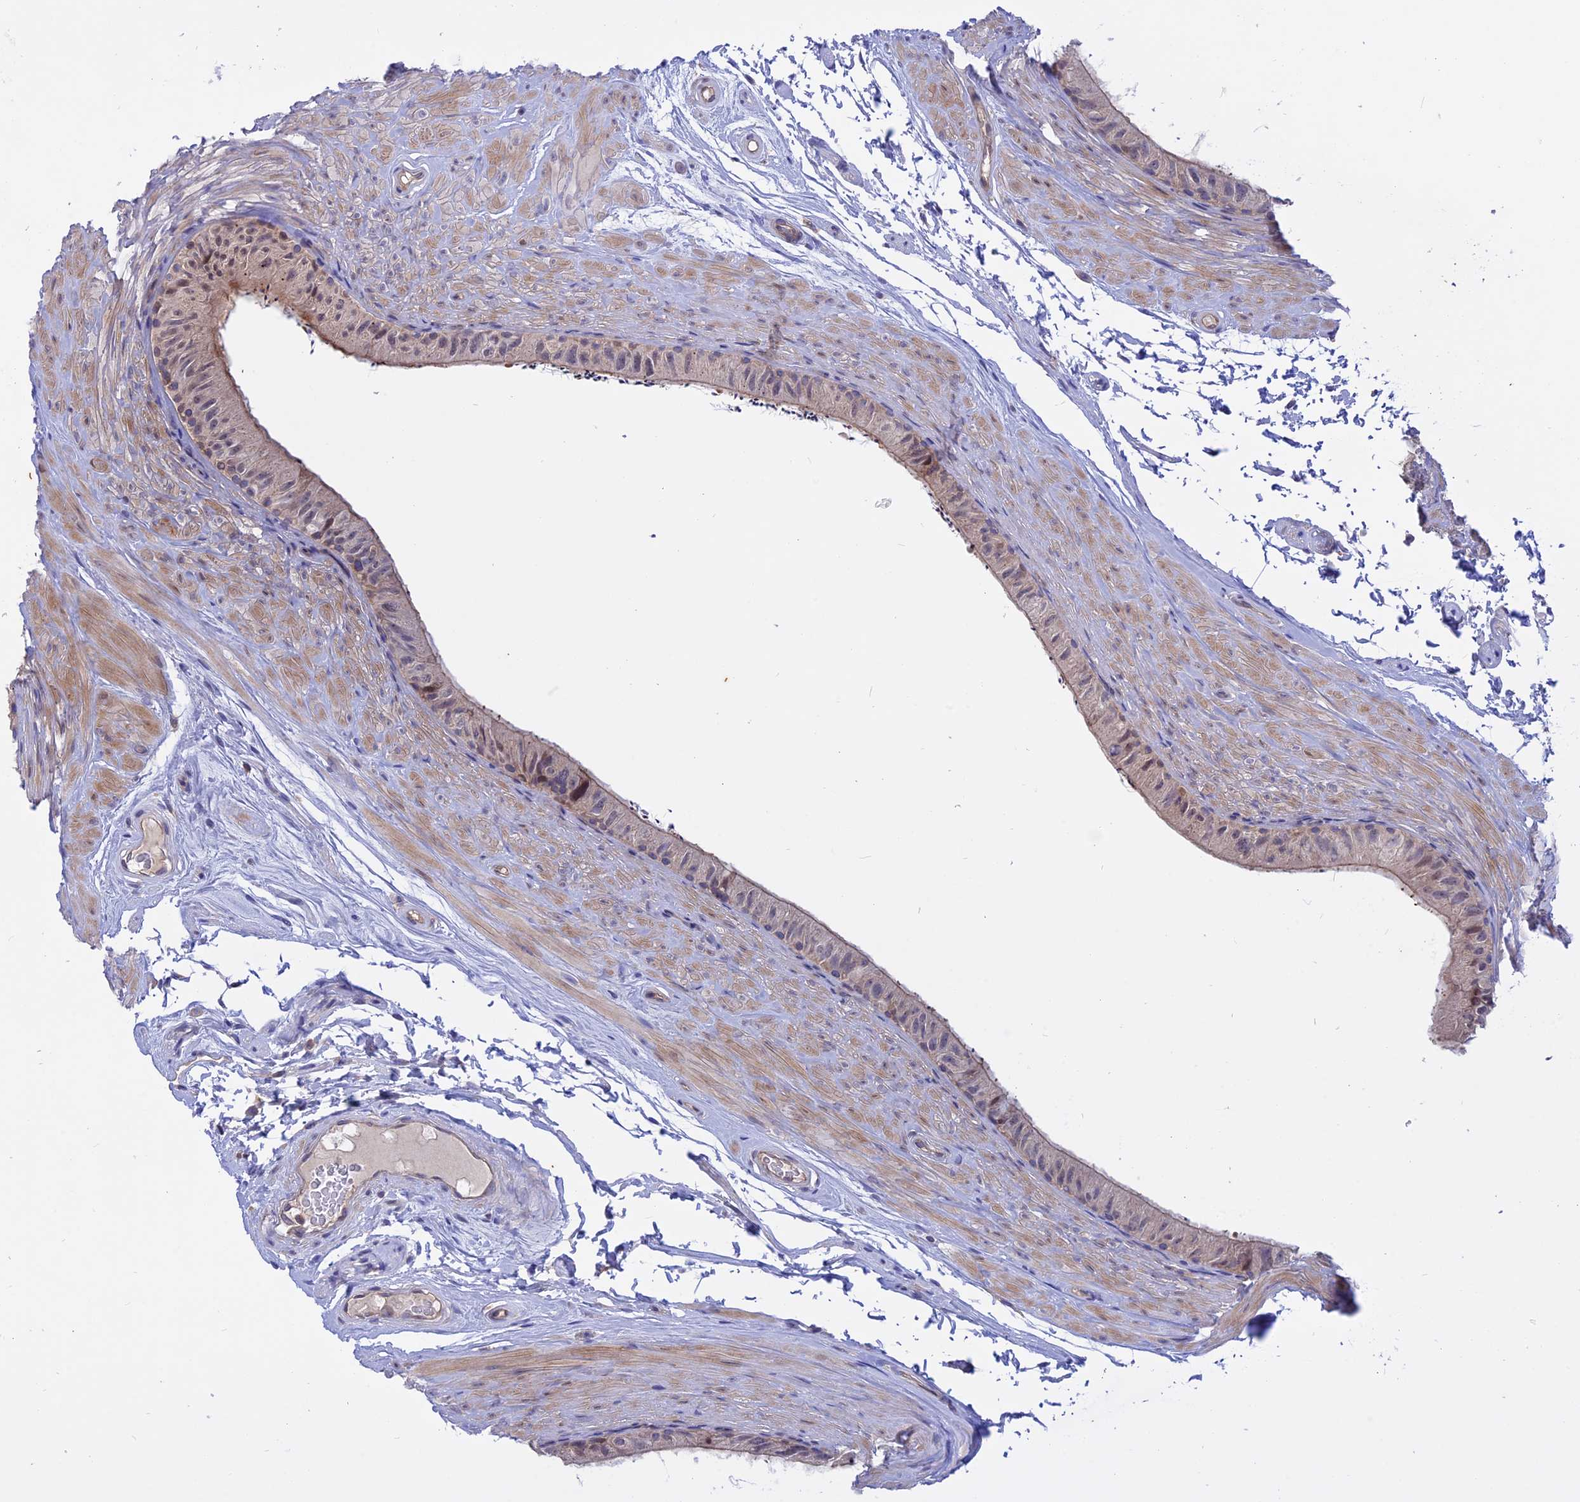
{"staining": {"intensity": "weak", "quantity": "<25%", "location": "cytoplasmic/membranous"}, "tissue": "epididymis", "cell_type": "Glandular cells", "image_type": "normal", "snomed": [{"axis": "morphology", "description": "Normal tissue, NOS"}, {"axis": "topography", "description": "Epididymis"}], "caption": "Immunohistochemistry (IHC) of normal human epididymis demonstrates no staining in glandular cells.", "gene": "HYCC1", "patient": {"sex": "male", "age": 45}}